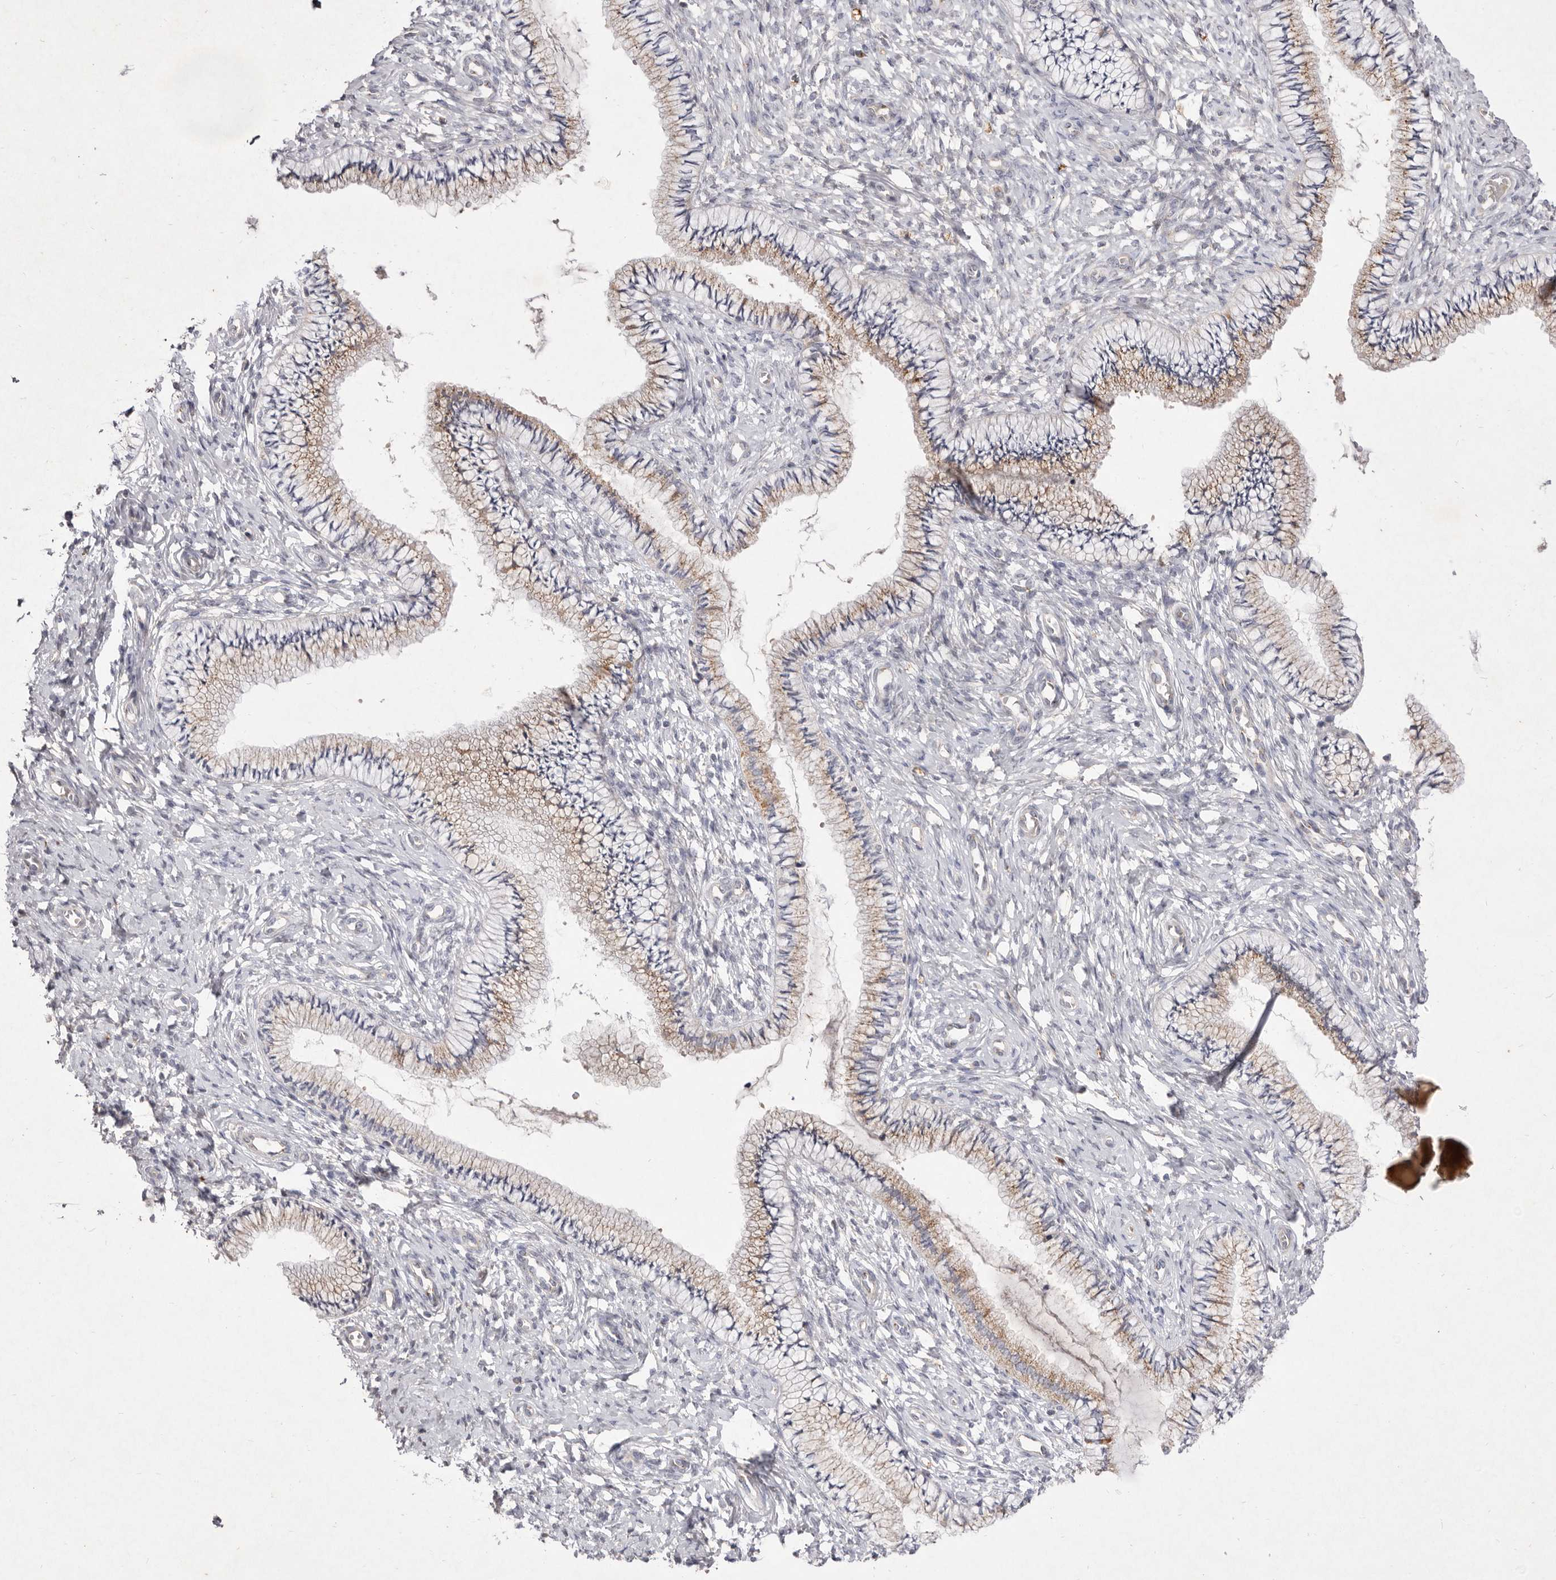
{"staining": {"intensity": "moderate", "quantity": ">75%", "location": "cytoplasmic/membranous"}, "tissue": "cervix", "cell_type": "Glandular cells", "image_type": "normal", "snomed": [{"axis": "morphology", "description": "Normal tissue, NOS"}, {"axis": "topography", "description": "Cervix"}], "caption": "A medium amount of moderate cytoplasmic/membranous staining is present in approximately >75% of glandular cells in benign cervix.", "gene": "USP24", "patient": {"sex": "female", "age": 36}}